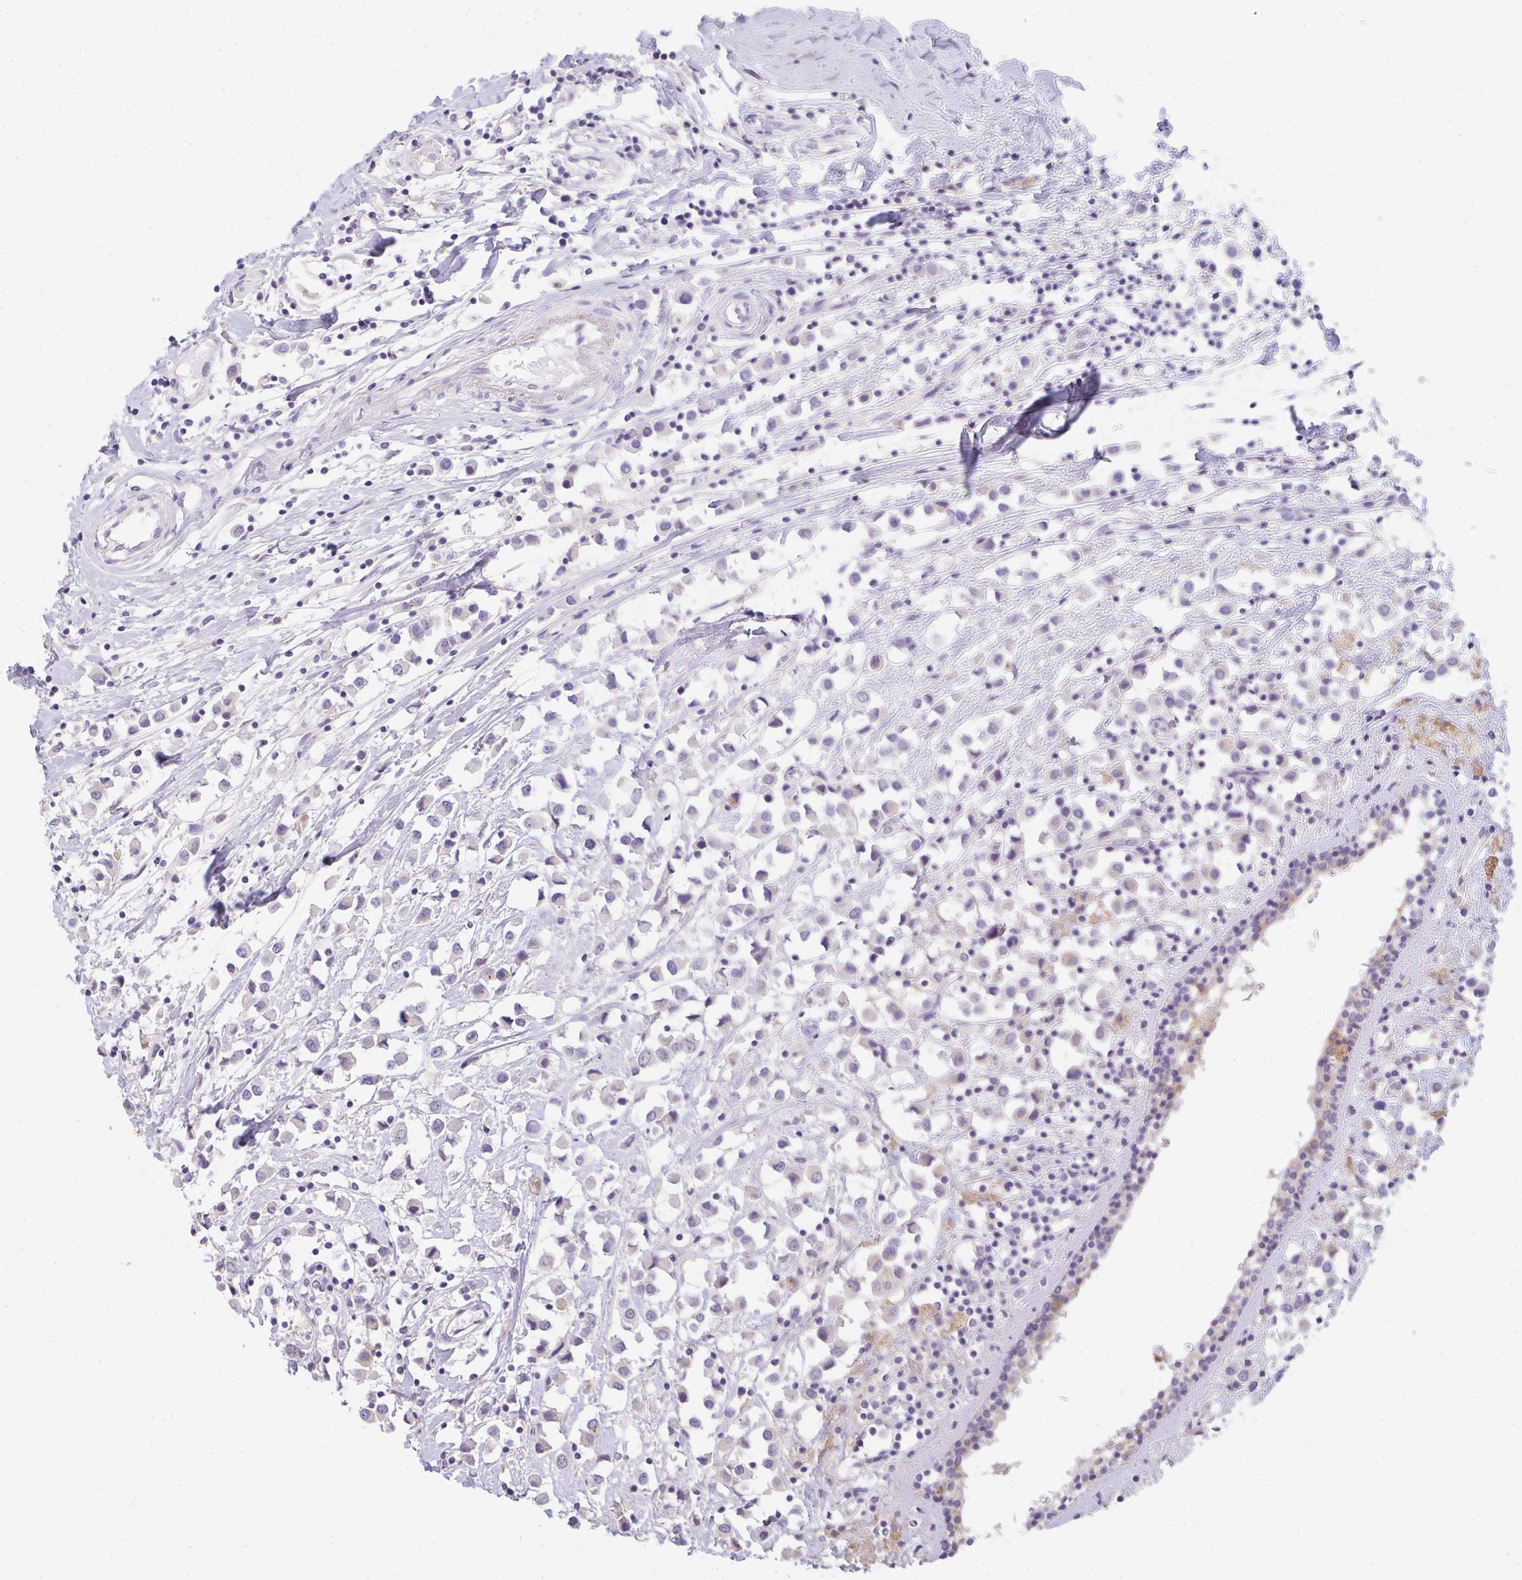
{"staining": {"intensity": "negative", "quantity": "none", "location": "none"}, "tissue": "breast cancer", "cell_type": "Tumor cells", "image_type": "cancer", "snomed": [{"axis": "morphology", "description": "Duct carcinoma"}, {"axis": "topography", "description": "Breast"}], "caption": "High magnification brightfield microscopy of intraductal carcinoma (breast) stained with DAB (3,3'-diaminobenzidine) (brown) and counterstained with hematoxylin (blue): tumor cells show no significant expression.", "gene": "C1QTNF8", "patient": {"sex": "female", "age": 61}}